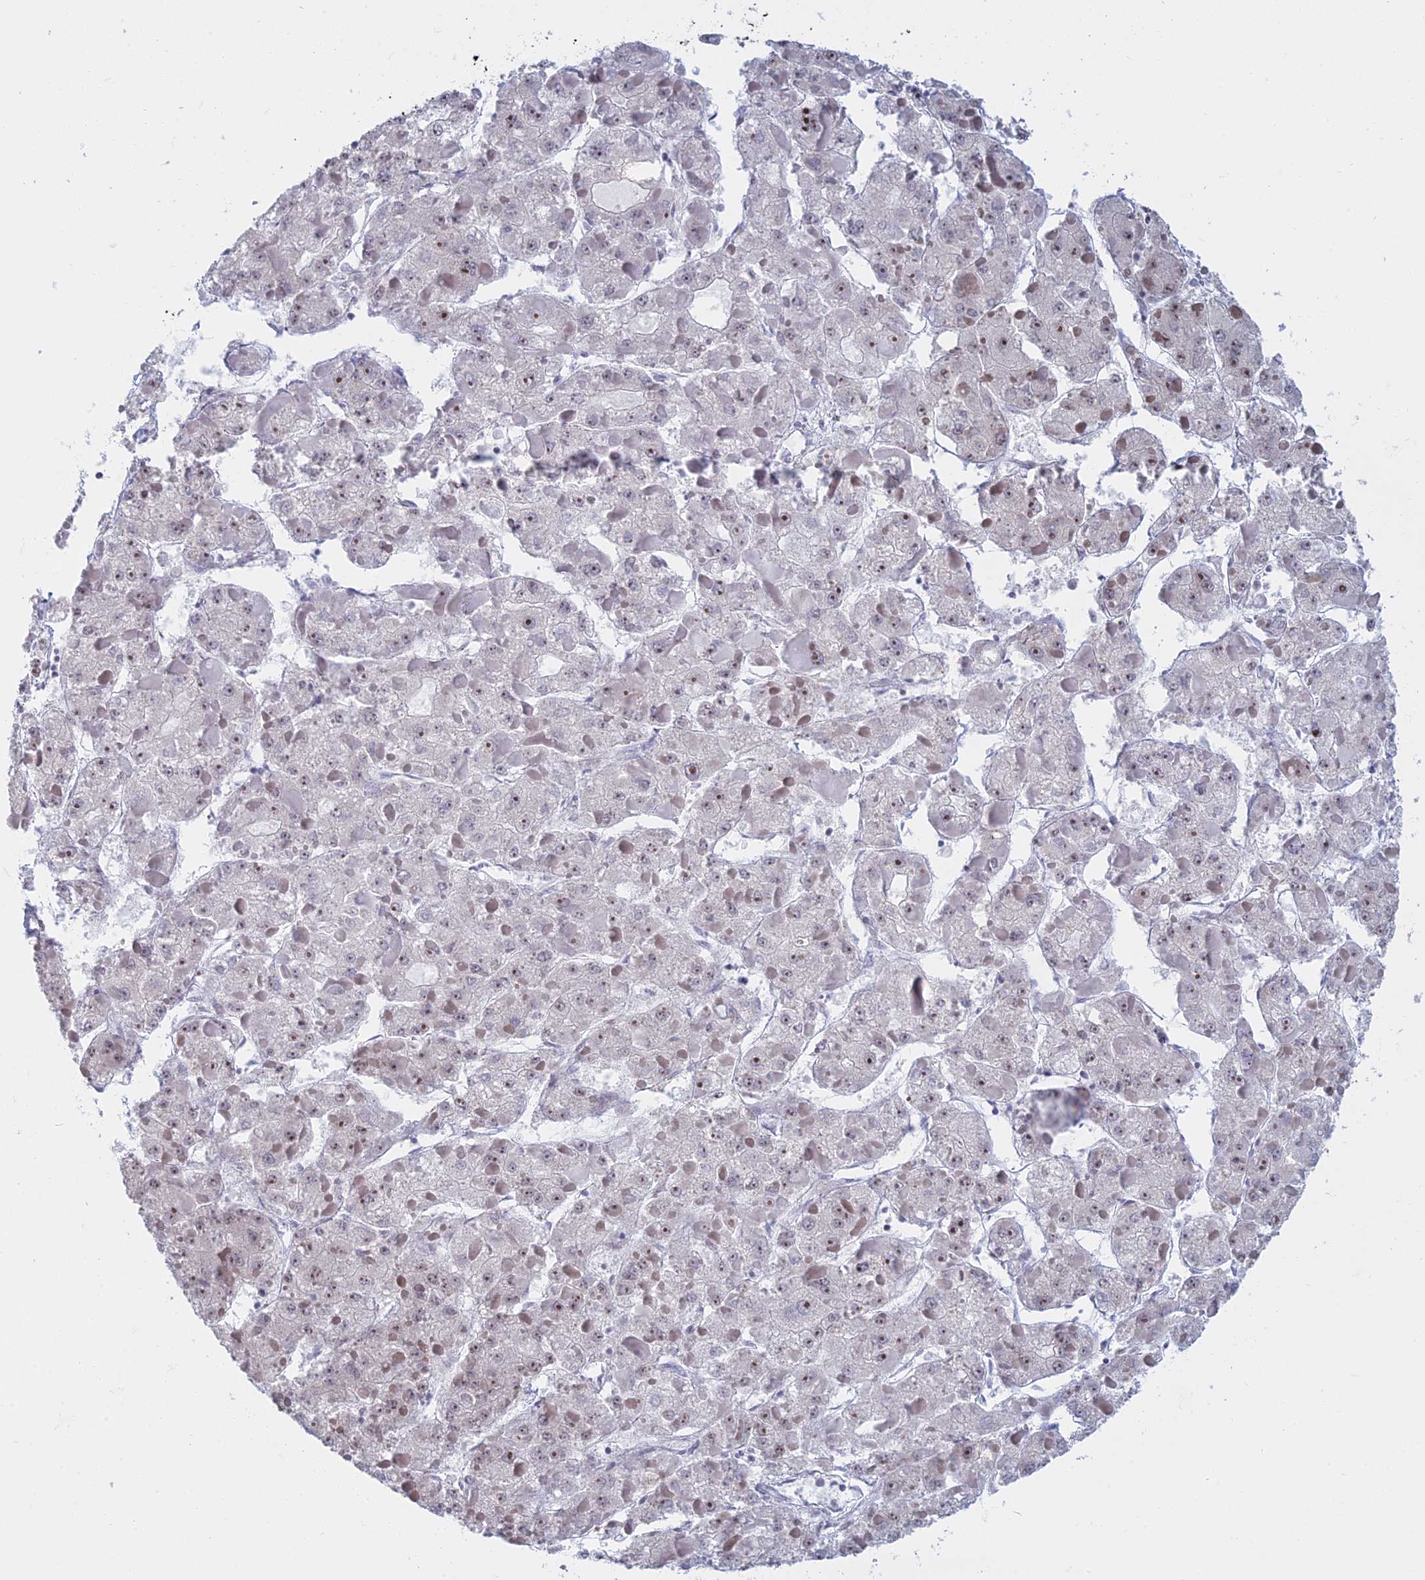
{"staining": {"intensity": "moderate", "quantity": "<25%", "location": "nuclear"}, "tissue": "liver cancer", "cell_type": "Tumor cells", "image_type": "cancer", "snomed": [{"axis": "morphology", "description": "Carcinoma, Hepatocellular, NOS"}, {"axis": "topography", "description": "Liver"}], "caption": "An image showing moderate nuclear positivity in approximately <25% of tumor cells in liver cancer (hepatocellular carcinoma), as visualized by brown immunohistochemical staining.", "gene": "RPS19BP1", "patient": {"sex": "female", "age": 73}}